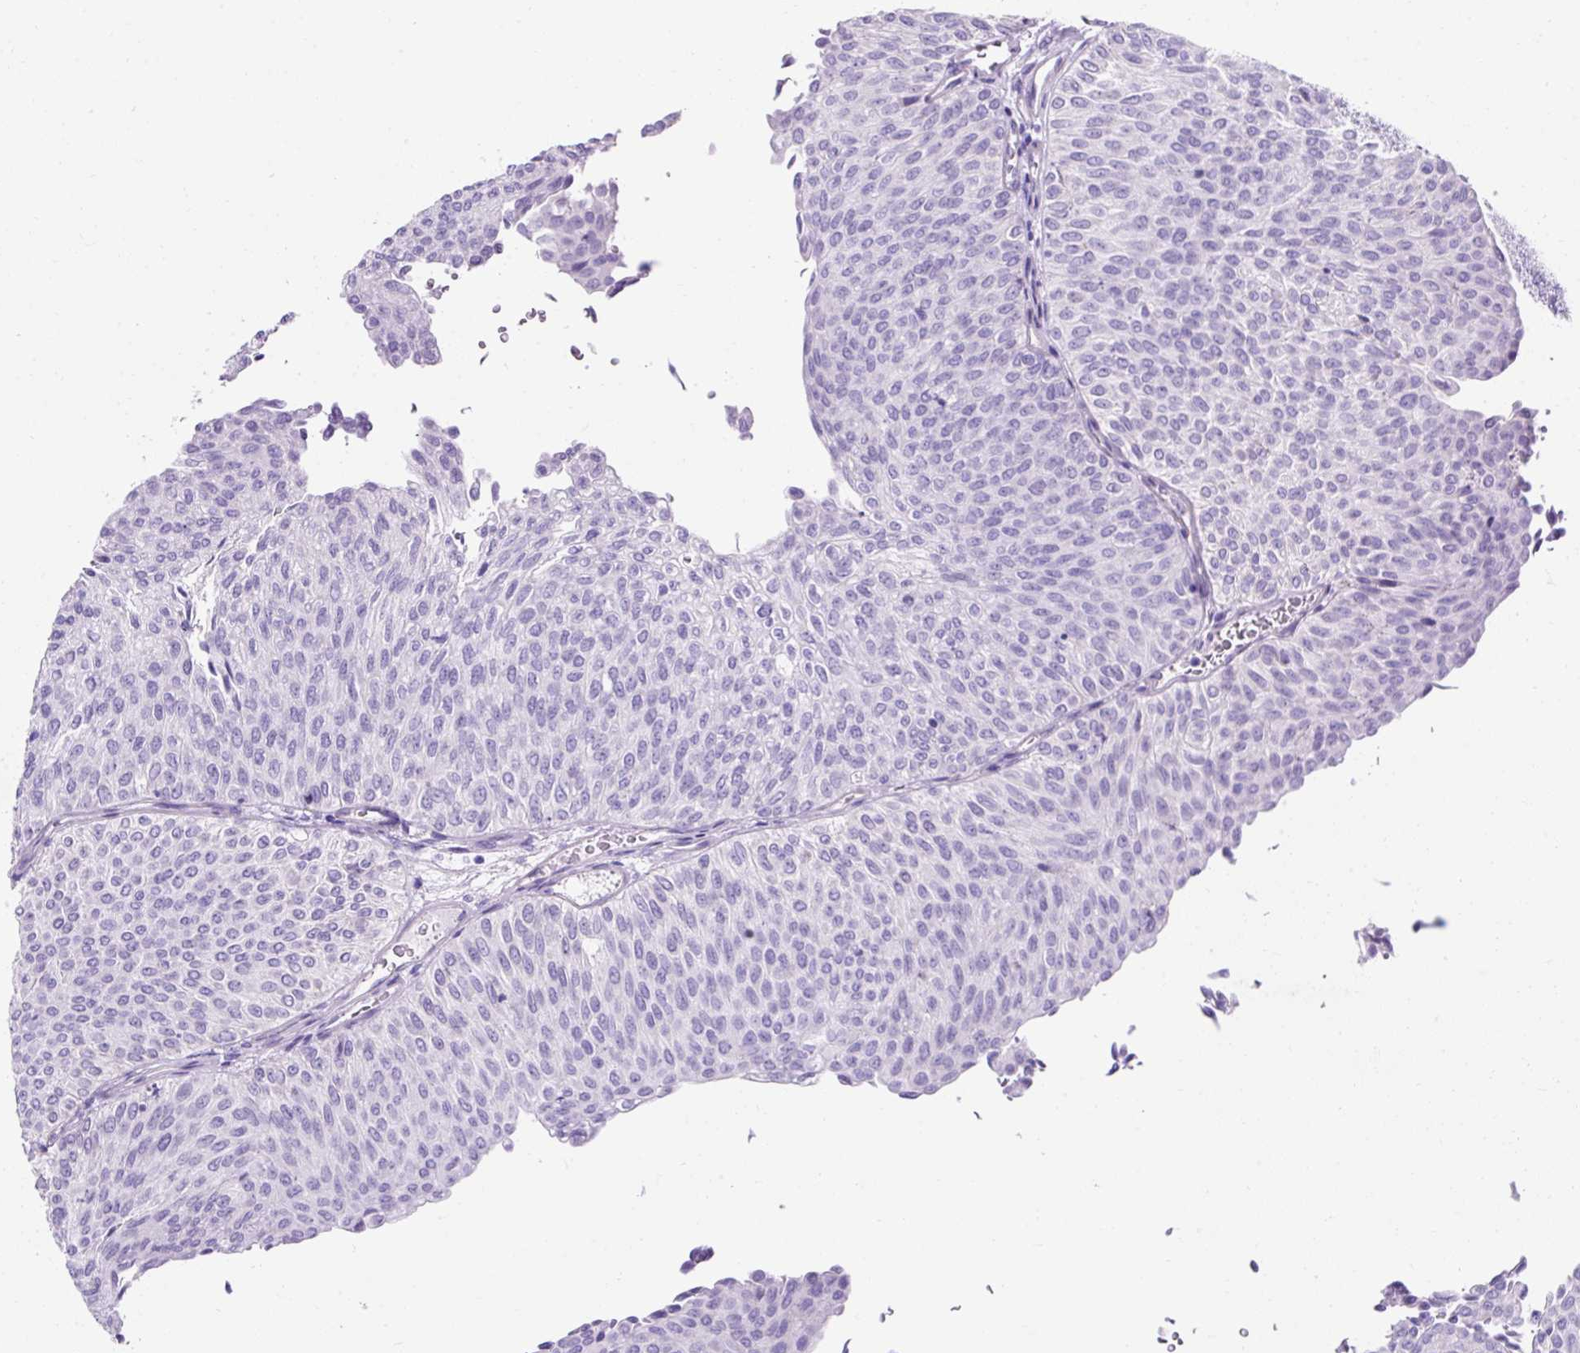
{"staining": {"intensity": "negative", "quantity": "none", "location": "none"}, "tissue": "urothelial cancer", "cell_type": "Tumor cells", "image_type": "cancer", "snomed": [{"axis": "morphology", "description": "Urothelial carcinoma, Low grade"}, {"axis": "topography", "description": "Urinary bladder"}], "caption": "There is no significant staining in tumor cells of low-grade urothelial carcinoma.", "gene": "KRT12", "patient": {"sex": "male", "age": 78}}